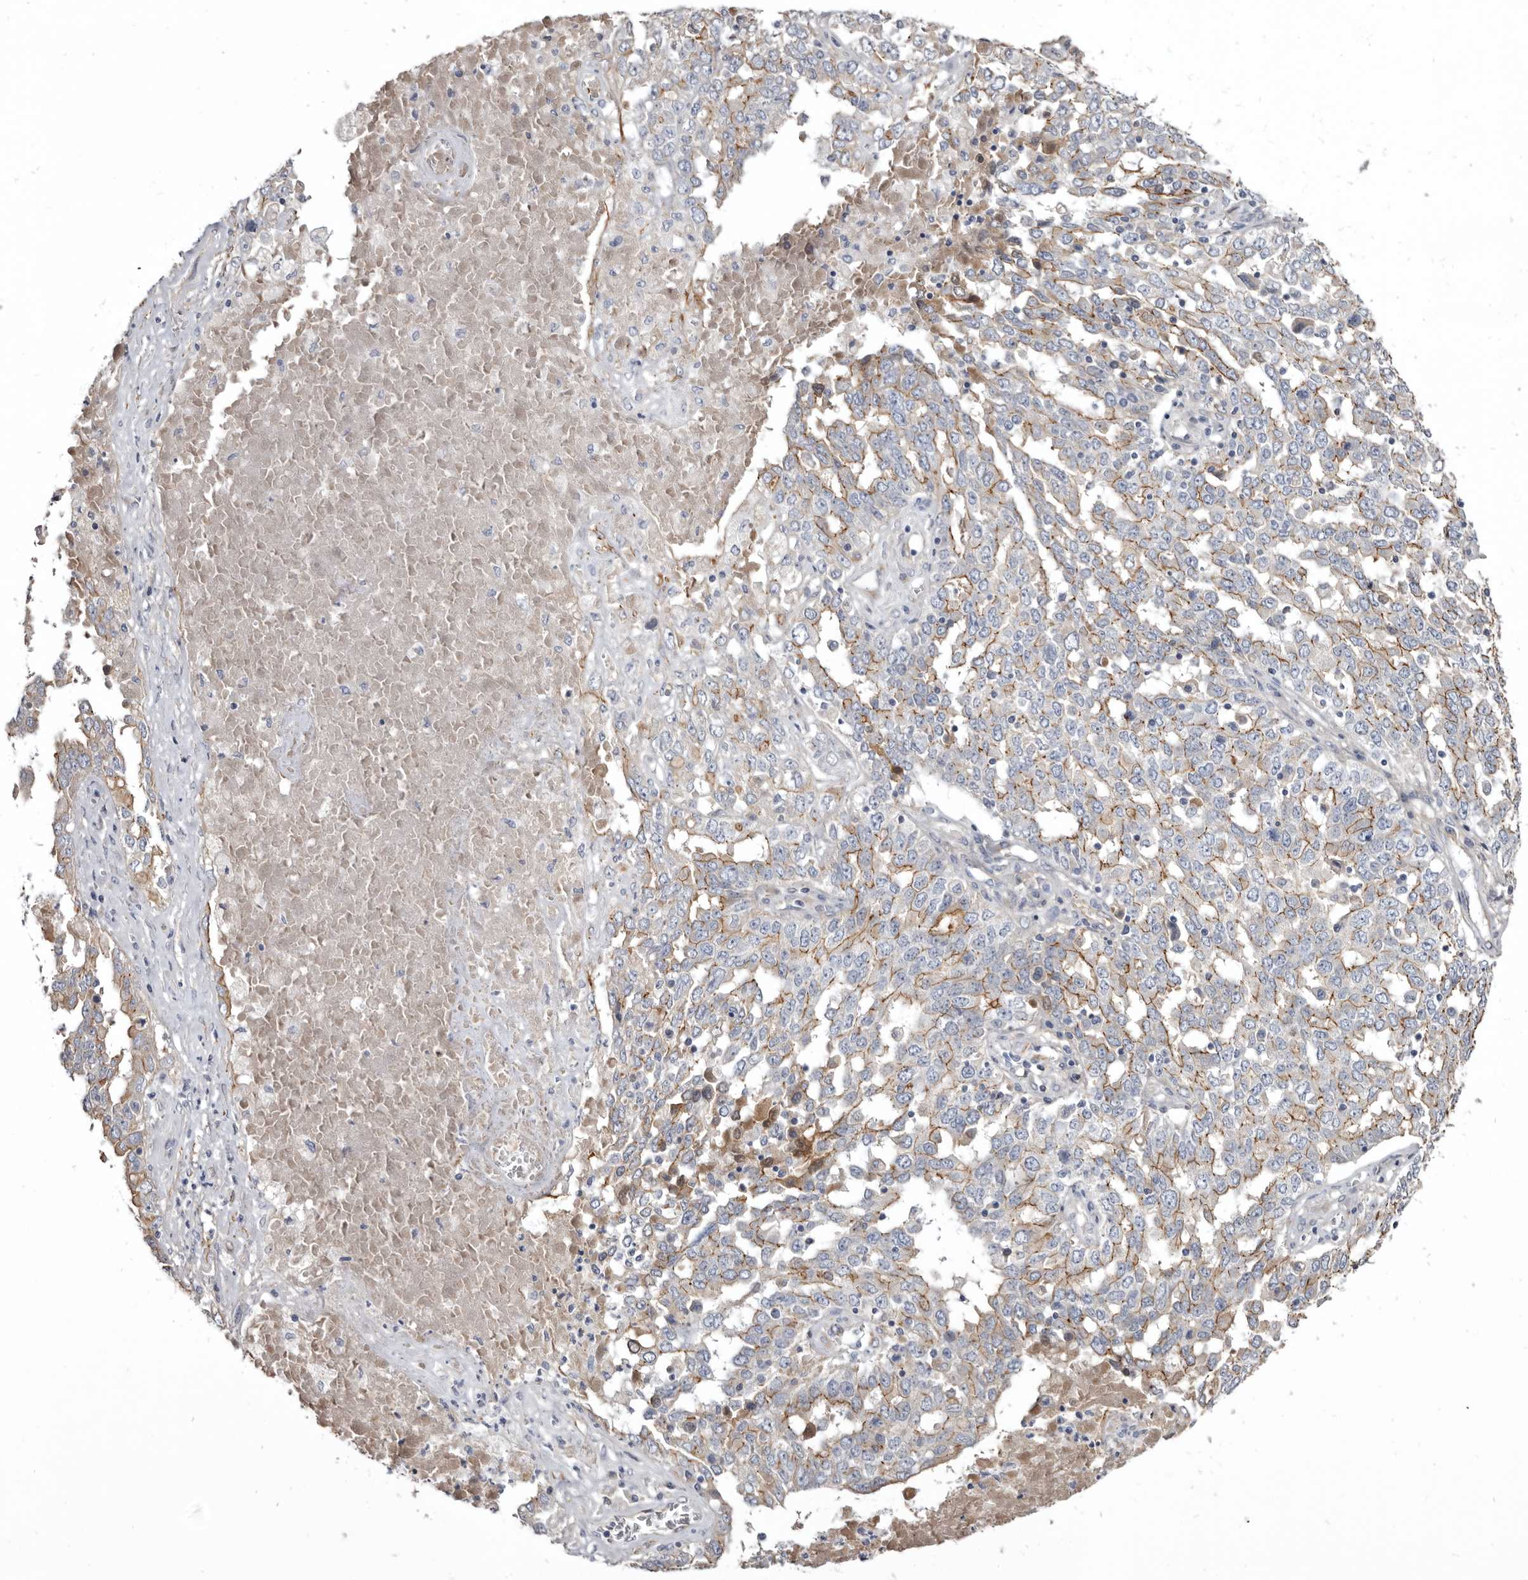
{"staining": {"intensity": "moderate", "quantity": "25%-75%", "location": "cytoplasmic/membranous"}, "tissue": "ovarian cancer", "cell_type": "Tumor cells", "image_type": "cancer", "snomed": [{"axis": "morphology", "description": "Carcinoma, endometroid"}, {"axis": "topography", "description": "Ovary"}], "caption": "DAB (3,3'-diaminobenzidine) immunohistochemical staining of endometroid carcinoma (ovarian) exhibits moderate cytoplasmic/membranous protein staining in about 25%-75% of tumor cells. The staining was performed using DAB (3,3'-diaminobenzidine) to visualize the protein expression in brown, while the nuclei were stained in blue with hematoxylin (Magnification: 20x).", "gene": "CGN", "patient": {"sex": "female", "age": 62}}